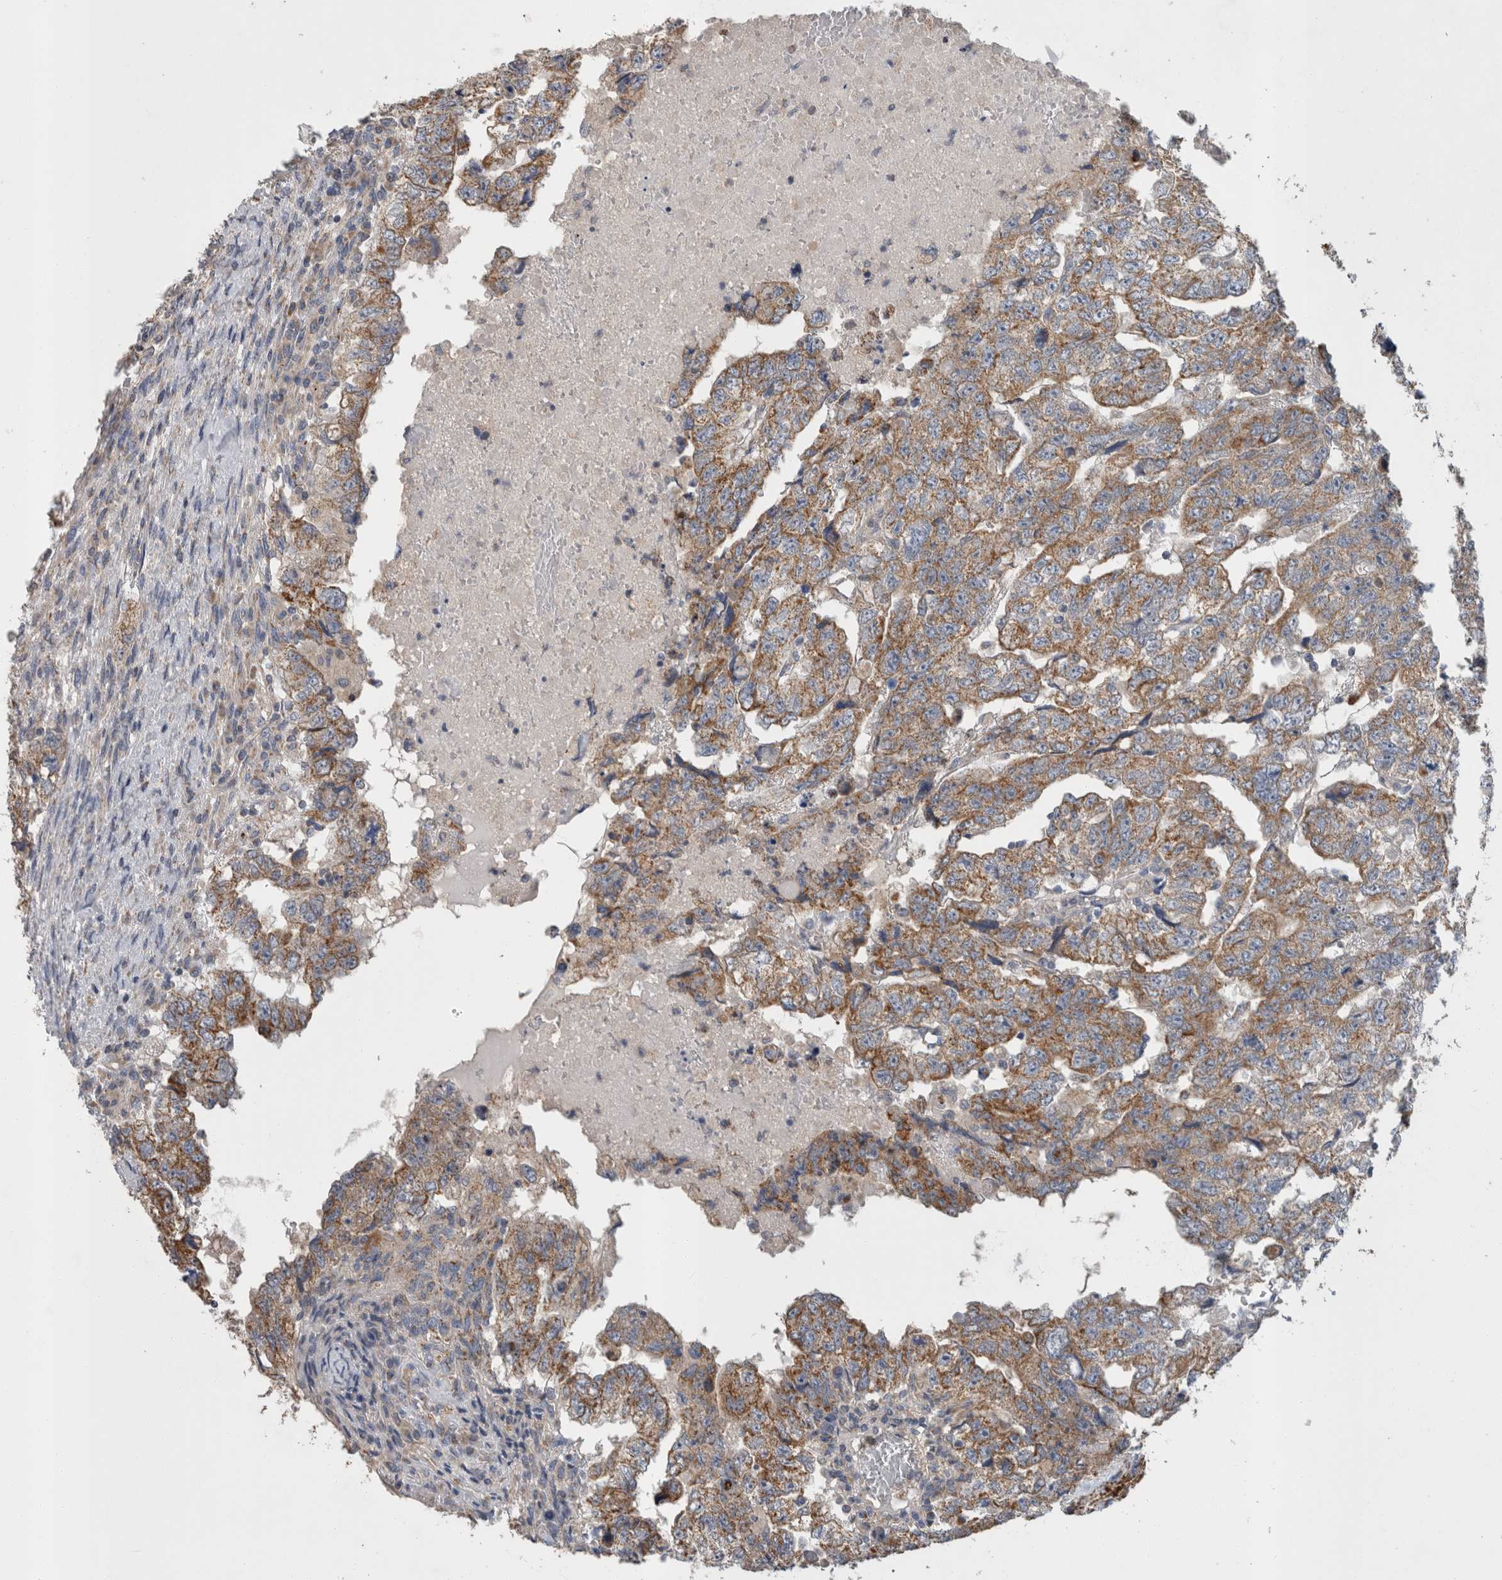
{"staining": {"intensity": "moderate", "quantity": ">75%", "location": "cytoplasmic/membranous"}, "tissue": "testis cancer", "cell_type": "Tumor cells", "image_type": "cancer", "snomed": [{"axis": "morphology", "description": "Carcinoma, Embryonal, NOS"}, {"axis": "topography", "description": "Testis"}], "caption": "Immunohistochemical staining of human embryonal carcinoma (testis) reveals medium levels of moderate cytoplasmic/membranous protein positivity in about >75% of tumor cells. (brown staining indicates protein expression, while blue staining denotes nuclei).", "gene": "IARS2", "patient": {"sex": "male", "age": 36}}